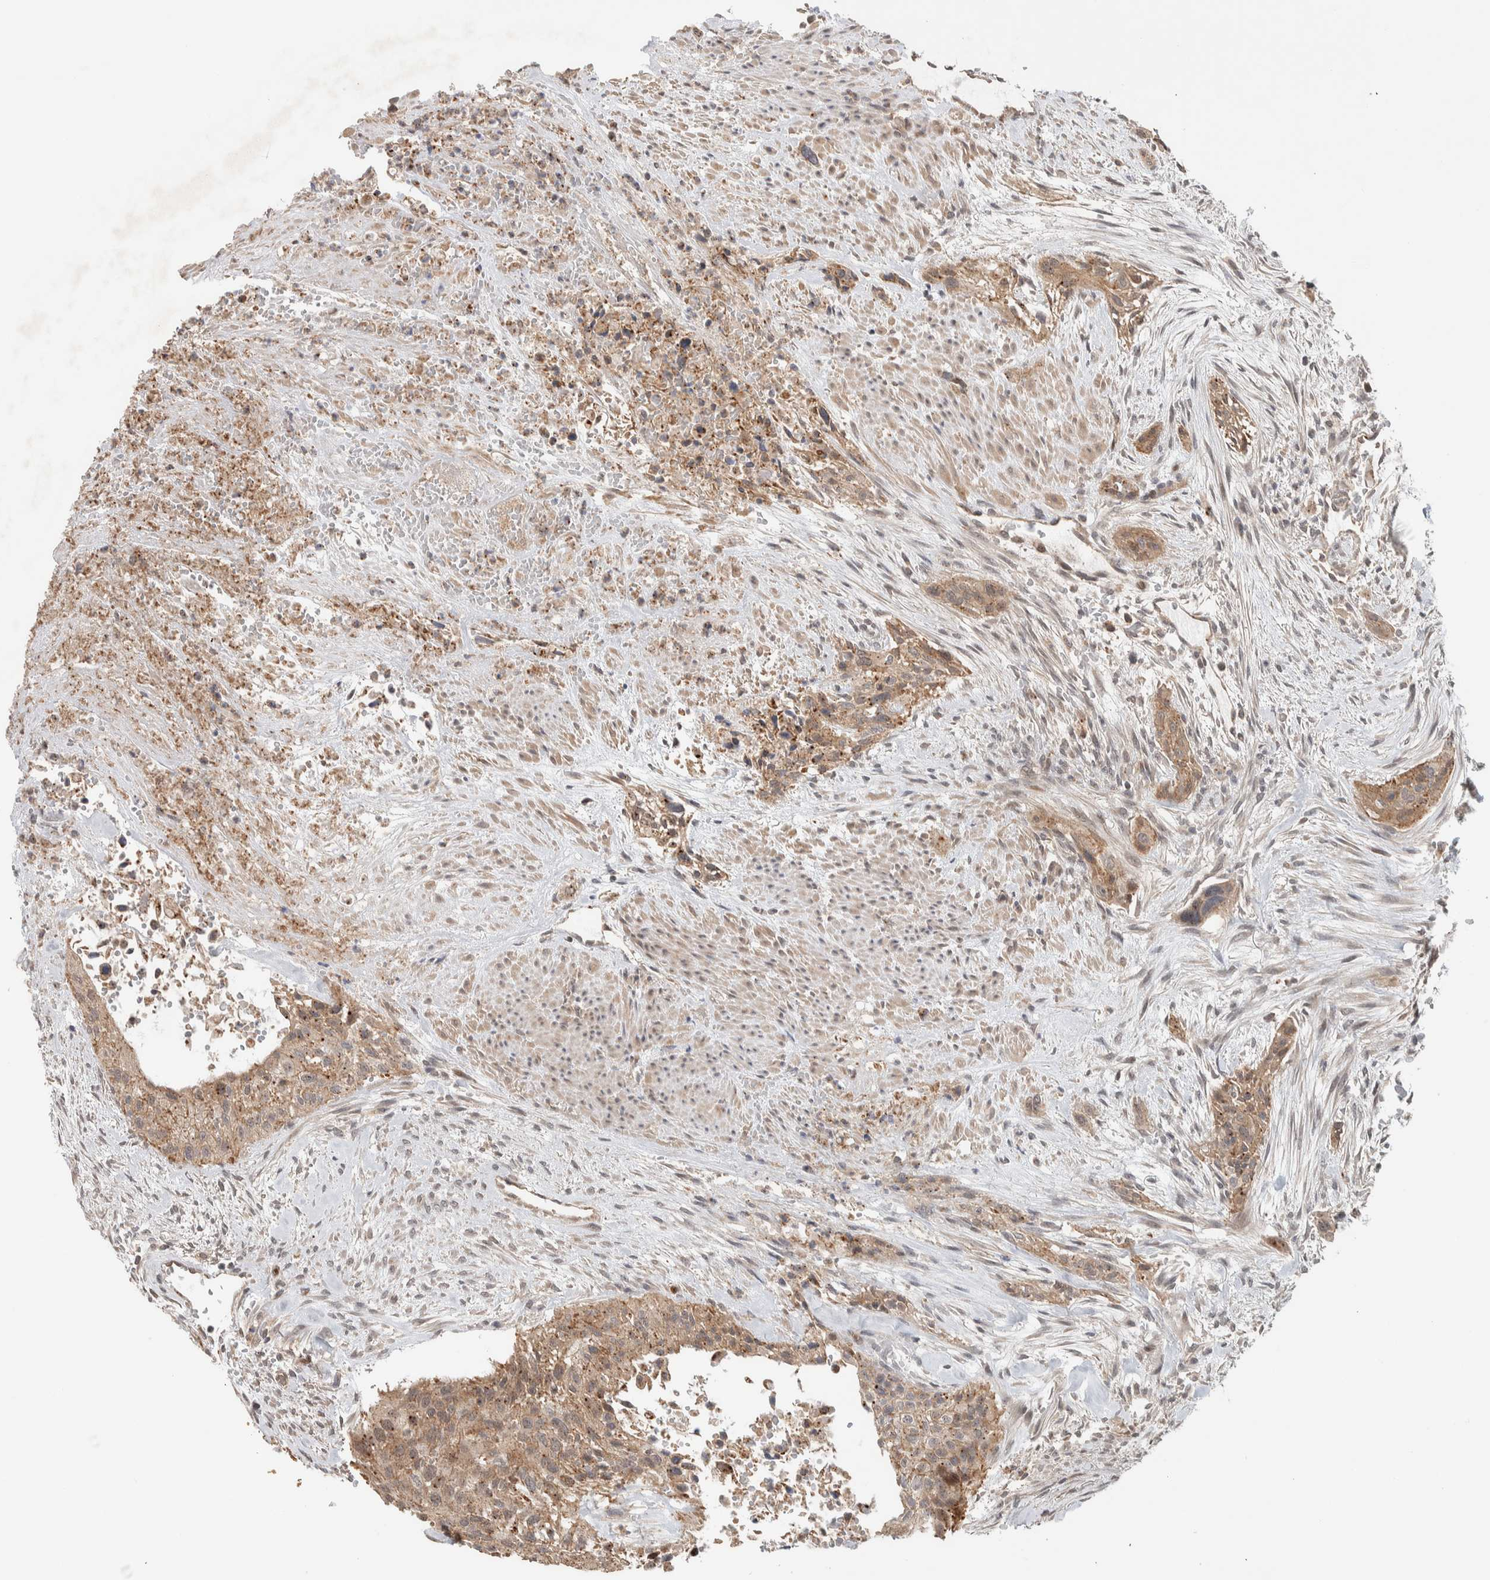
{"staining": {"intensity": "weak", "quantity": ">75%", "location": "cytoplasmic/membranous"}, "tissue": "urothelial cancer", "cell_type": "Tumor cells", "image_type": "cancer", "snomed": [{"axis": "morphology", "description": "Urothelial carcinoma, High grade"}, {"axis": "topography", "description": "Urinary bladder"}], "caption": "Urothelial cancer tissue exhibits weak cytoplasmic/membranous positivity in approximately >75% of tumor cells, visualized by immunohistochemistry.", "gene": "DEPTOR", "patient": {"sex": "male", "age": 35}}